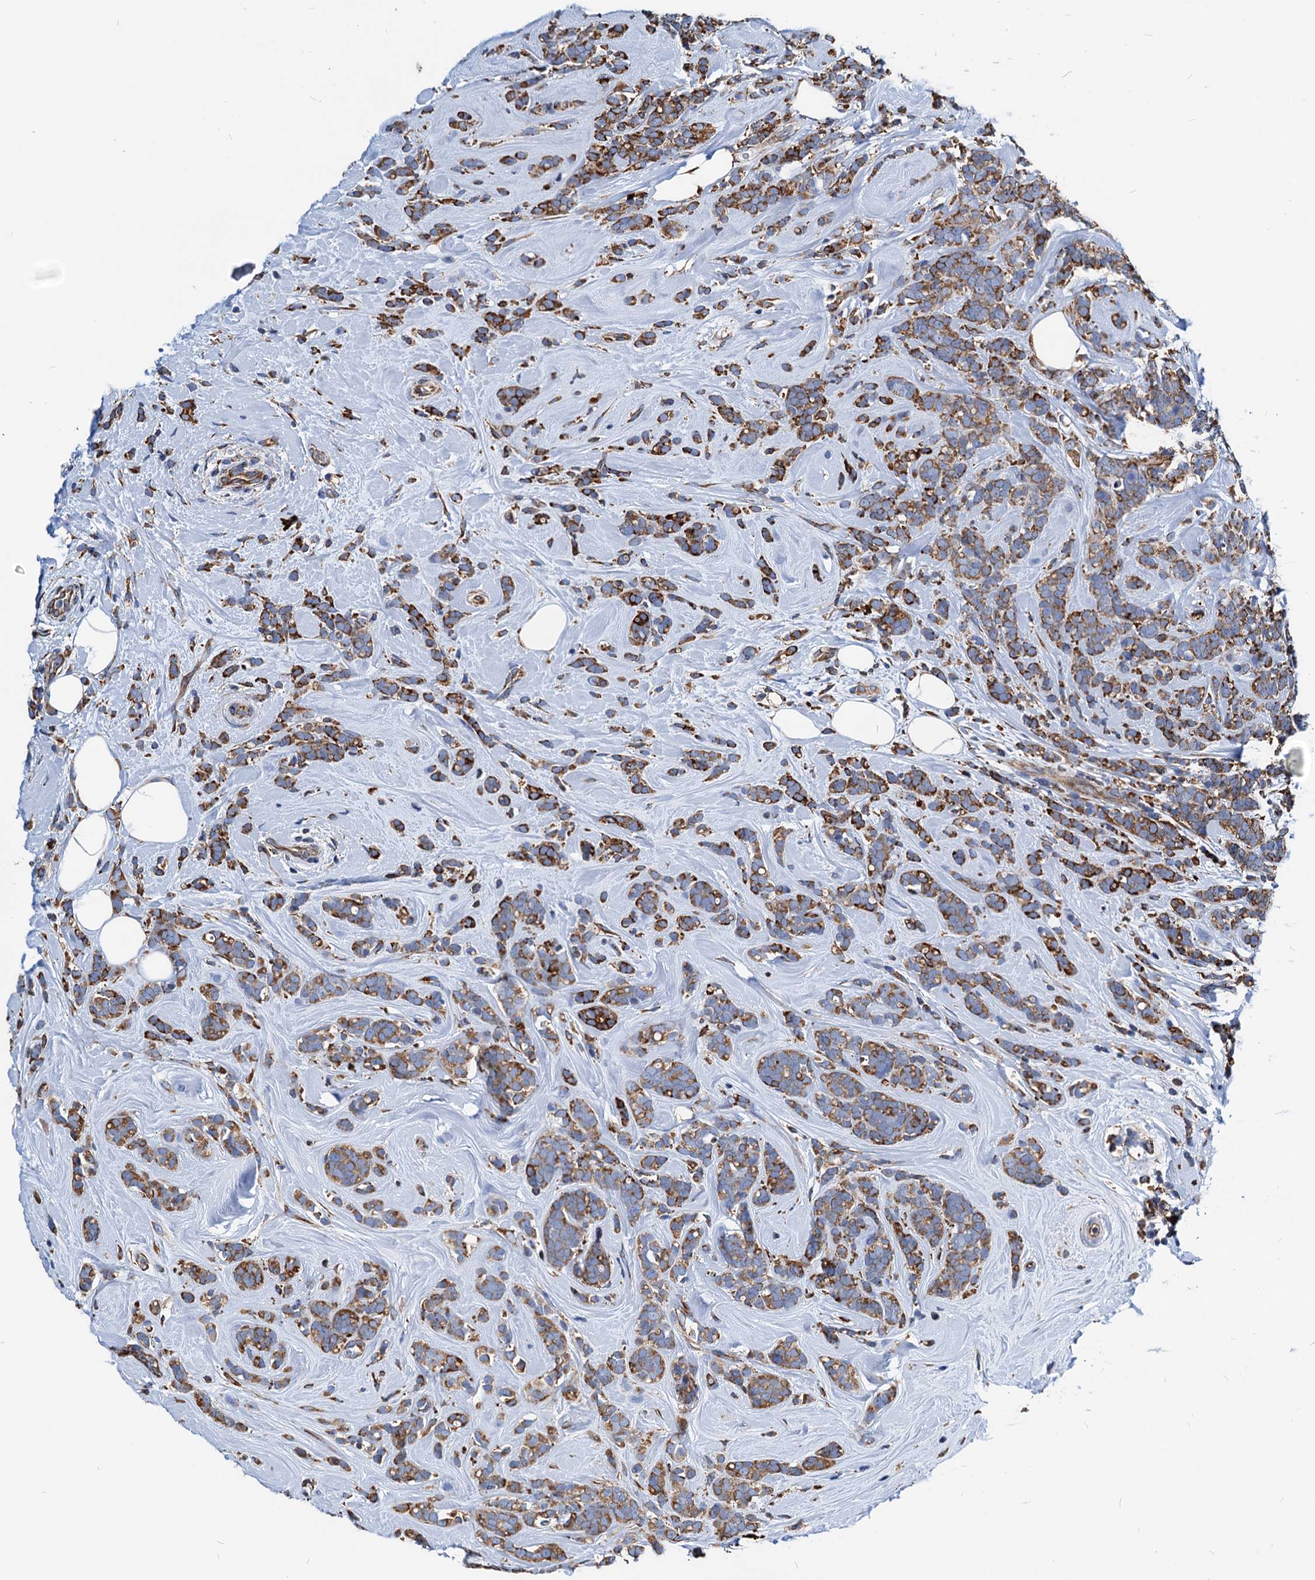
{"staining": {"intensity": "moderate", "quantity": ">75%", "location": "cytoplasmic/membranous"}, "tissue": "breast cancer", "cell_type": "Tumor cells", "image_type": "cancer", "snomed": [{"axis": "morphology", "description": "Lobular carcinoma"}, {"axis": "topography", "description": "Breast"}], "caption": "A brown stain highlights moderate cytoplasmic/membranous expression of a protein in breast cancer tumor cells. The staining was performed using DAB (3,3'-diaminobenzidine) to visualize the protein expression in brown, while the nuclei were stained in blue with hematoxylin (Magnification: 20x).", "gene": "HSPA5", "patient": {"sex": "female", "age": 58}}